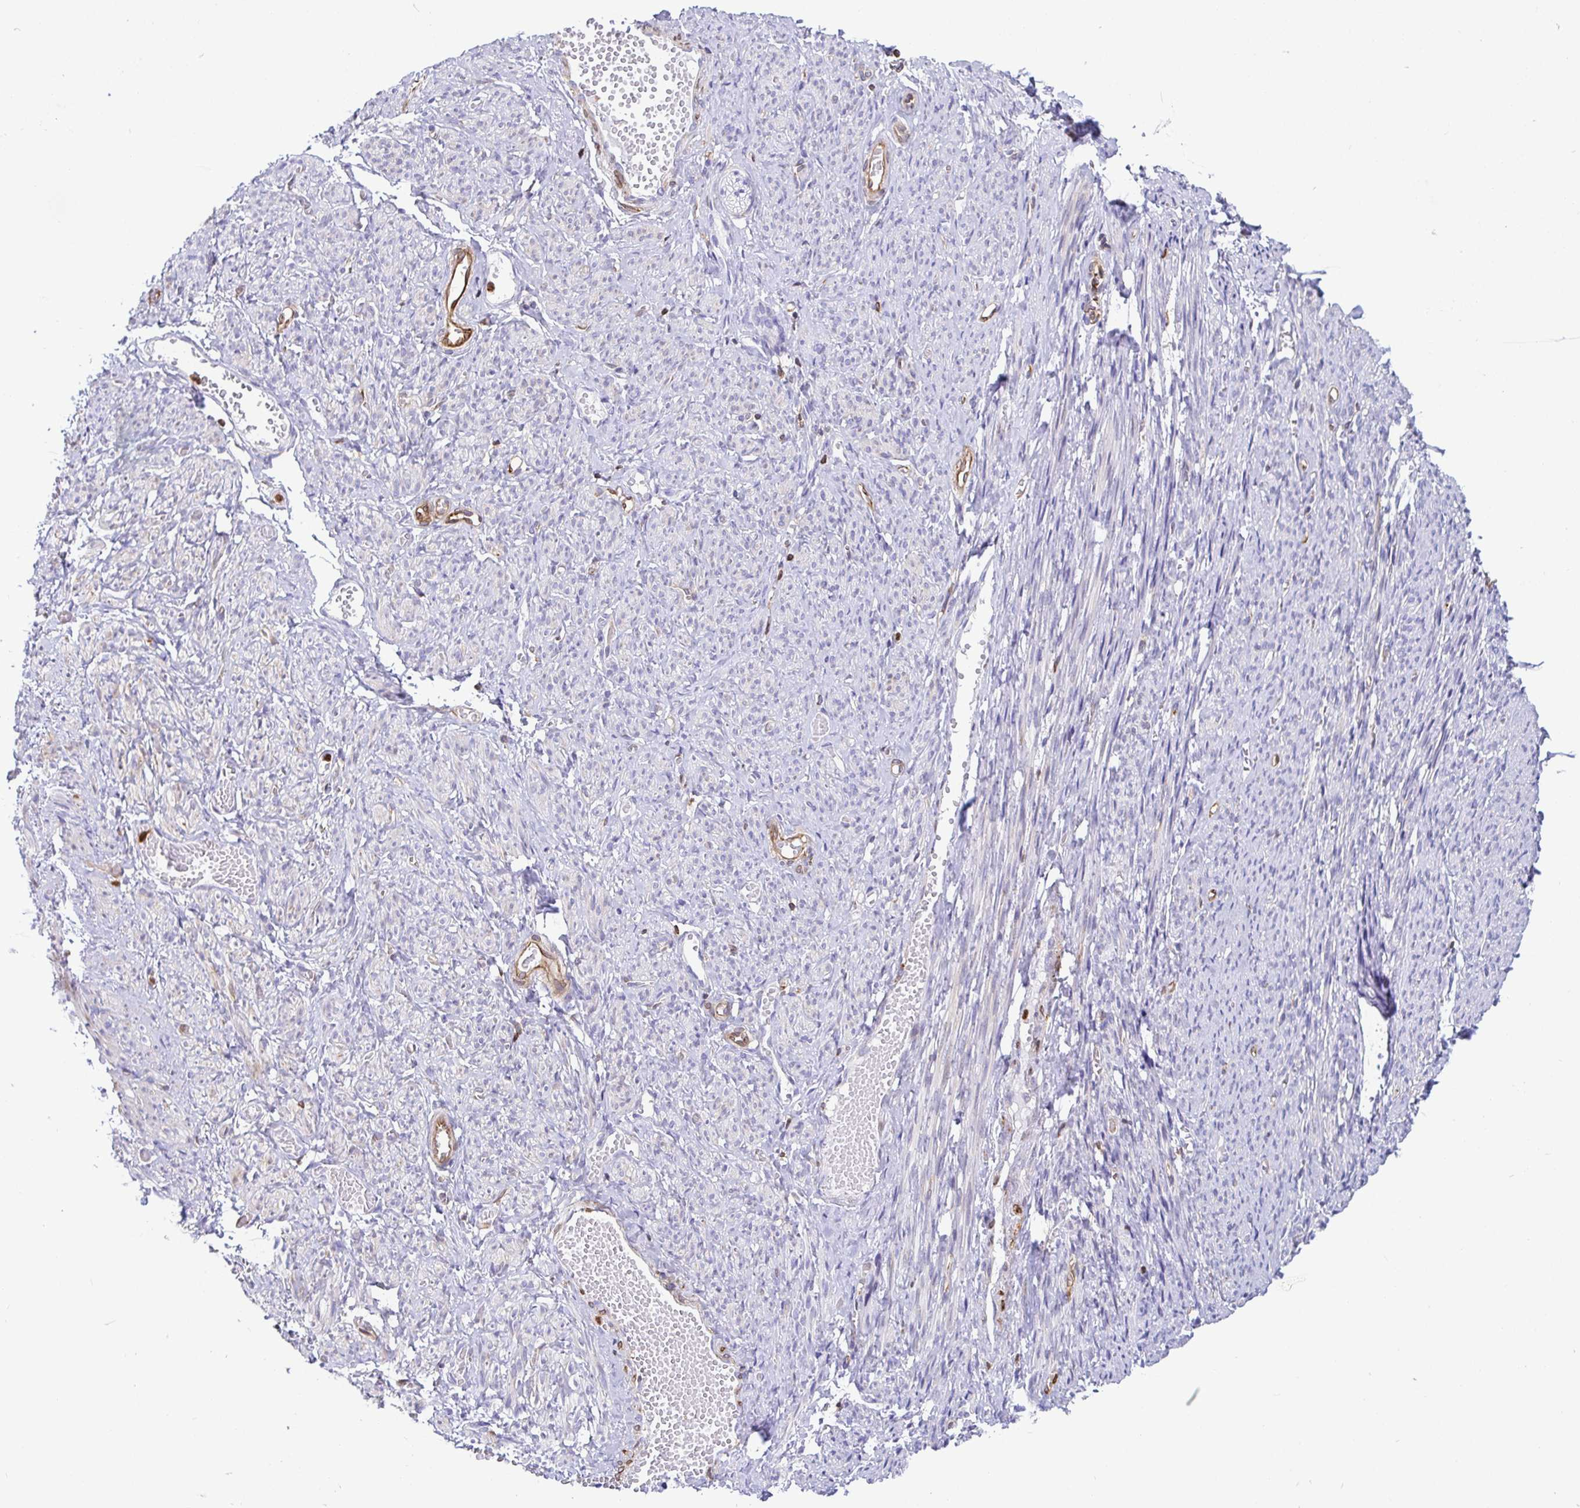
{"staining": {"intensity": "negative", "quantity": "none", "location": "none"}, "tissue": "smooth muscle", "cell_type": "Smooth muscle cells", "image_type": "normal", "snomed": [{"axis": "morphology", "description": "Normal tissue, NOS"}, {"axis": "topography", "description": "Smooth muscle"}], "caption": "Human smooth muscle stained for a protein using IHC exhibits no positivity in smooth muscle cells.", "gene": "TP53I11", "patient": {"sex": "female", "age": 65}}